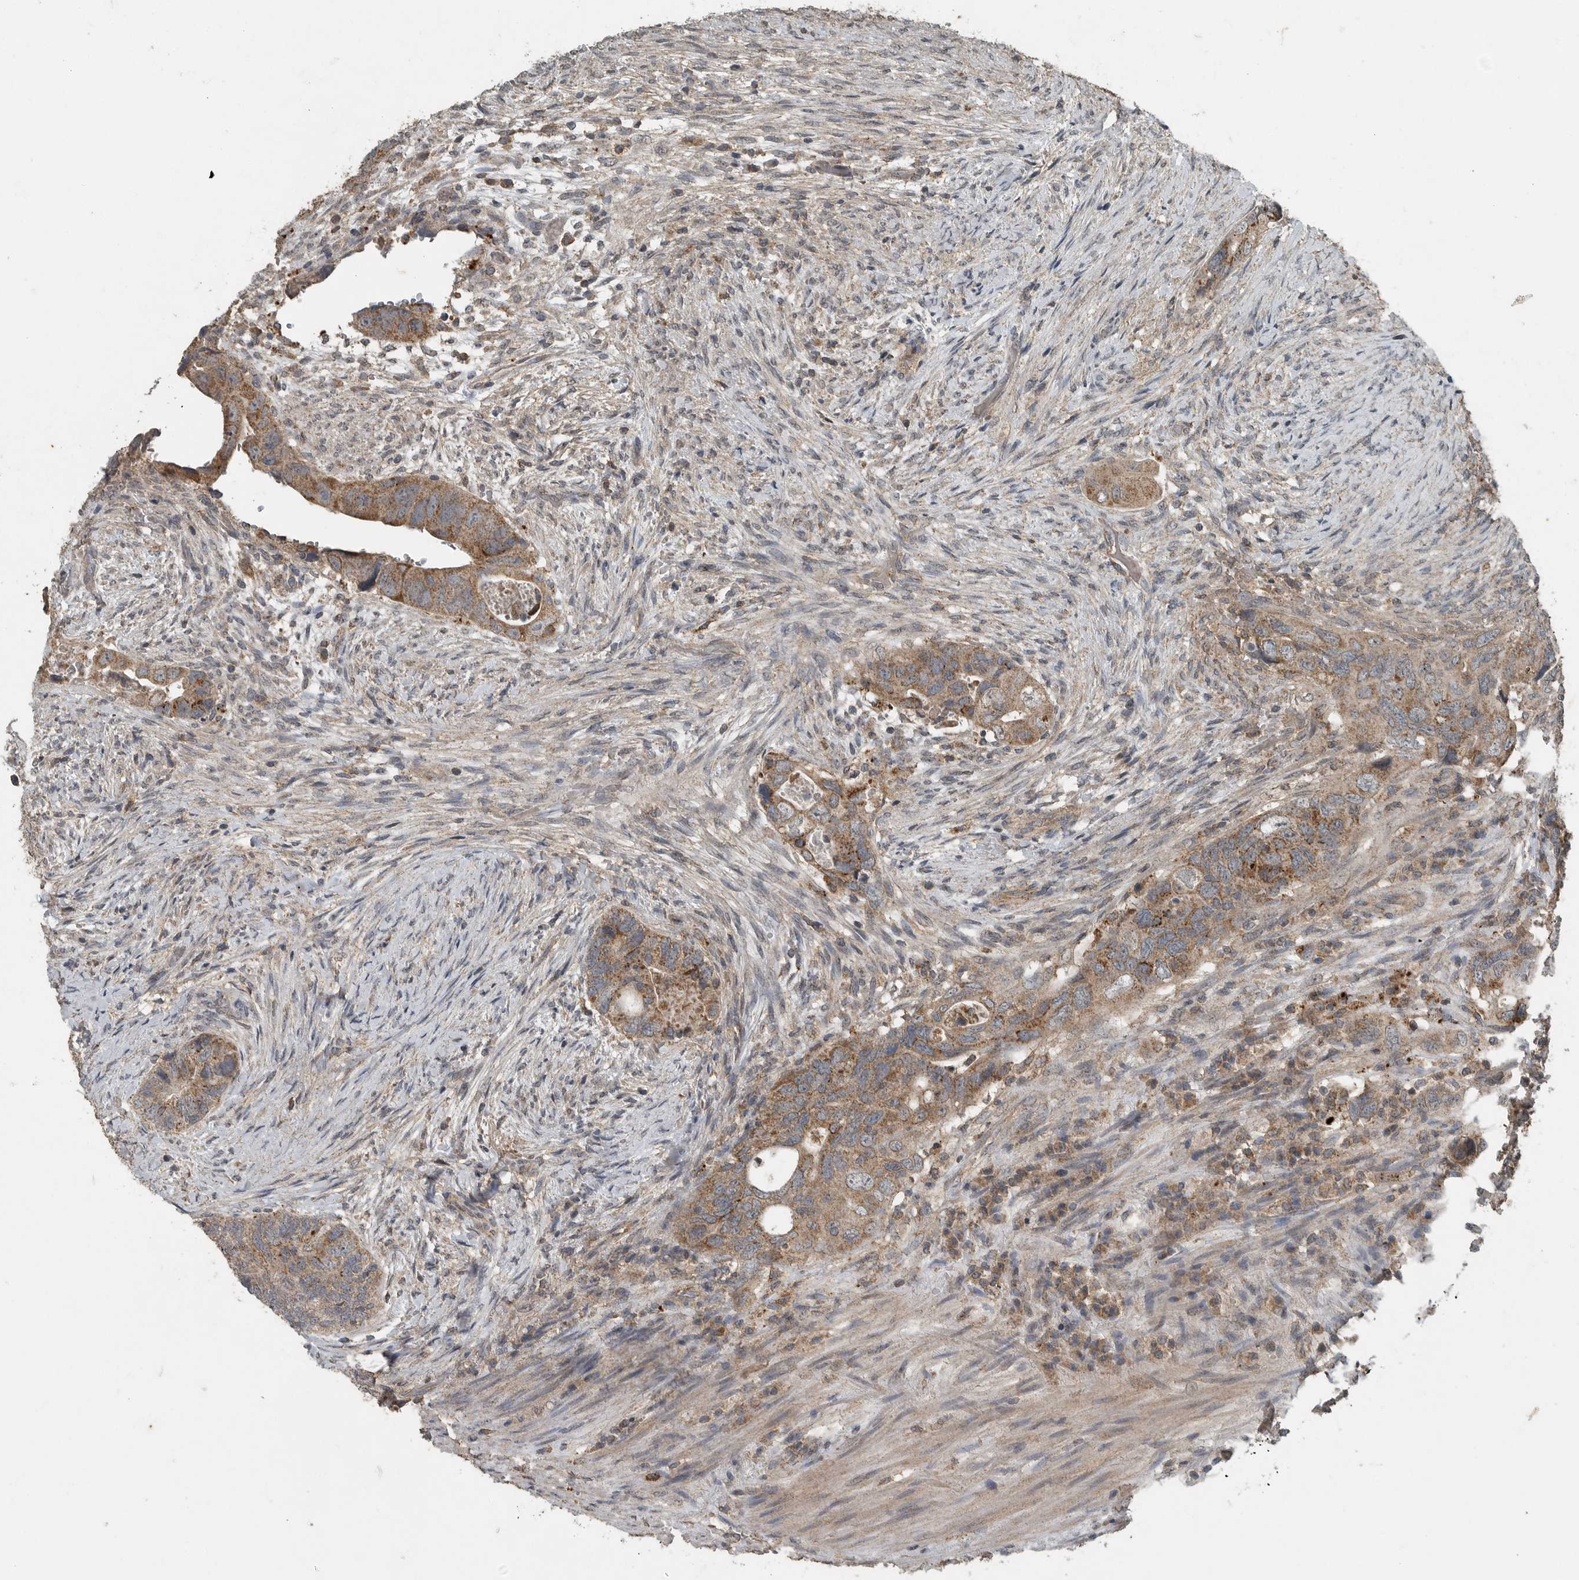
{"staining": {"intensity": "moderate", "quantity": ">75%", "location": "cytoplasmic/membranous"}, "tissue": "colorectal cancer", "cell_type": "Tumor cells", "image_type": "cancer", "snomed": [{"axis": "morphology", "description": "Adenocarcinoma, NOS"}, {"axis": "topography", "description": "Rectum"}], "caption": "Protein expression analysis of colorectal cancer (adenocarcinoma) displays moderate cytoplasmic/membranous staining in approximately >75% of tumor cells.", "gene": "IL6ST", "patient": {"sex": "male", "age": 63}}